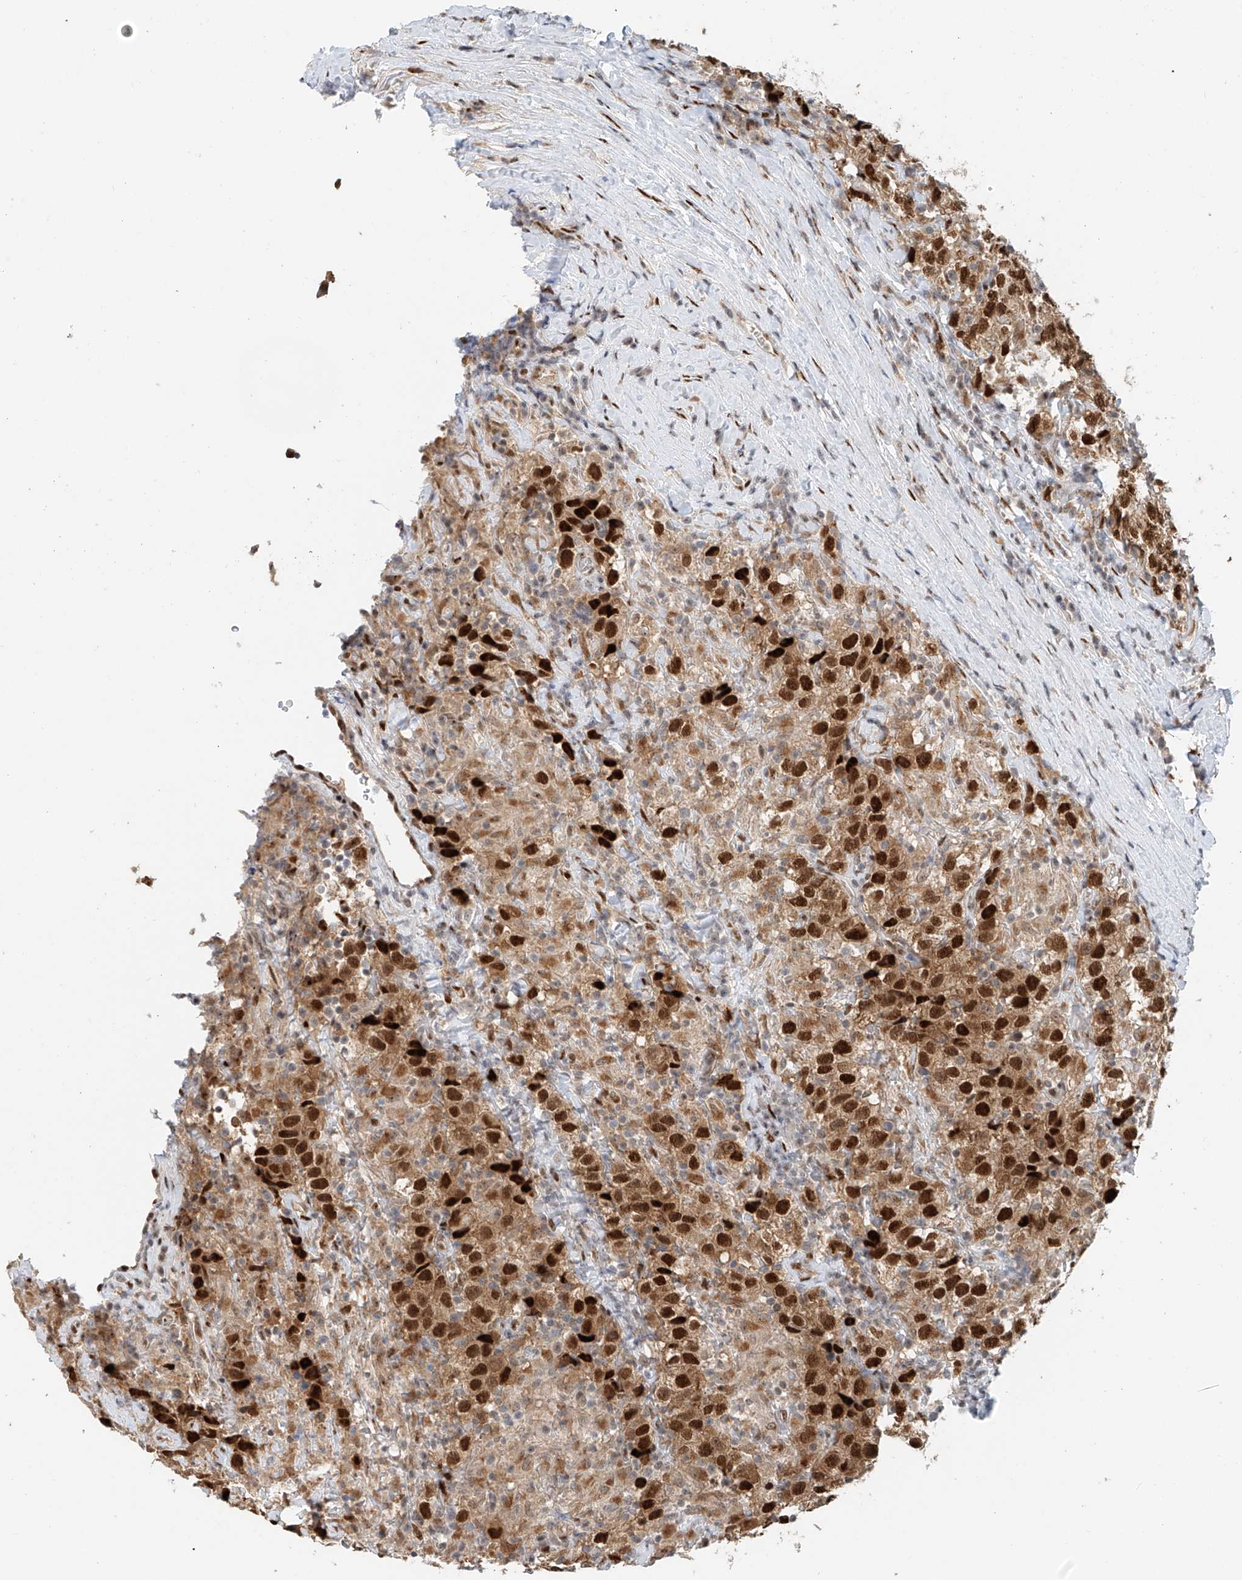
{"staining": {"intensity": "strong", "quantity": ">75%", "location": "cytoplasmic/membranous,nuclear"}, "tissue": "testis cancer", "cell_type": "Tumor cells", "image_type": "cancer", "snomed": [{"axis": "morphology", "description": "Seminoma, NOS"}, {"axis": "topography", "description": "Testis"}], "caption": "Protein staining demonstrates strong cytoplasmic/membranous and nuclear positivity in approximately >75% of tumor cells in testis seminoma. Immunohistochemistry (ihc) stains the protein in brown and the nuclei are stained blue.", "gene": "ZNF514", "patient": {"sex": "male", "age": 41}}